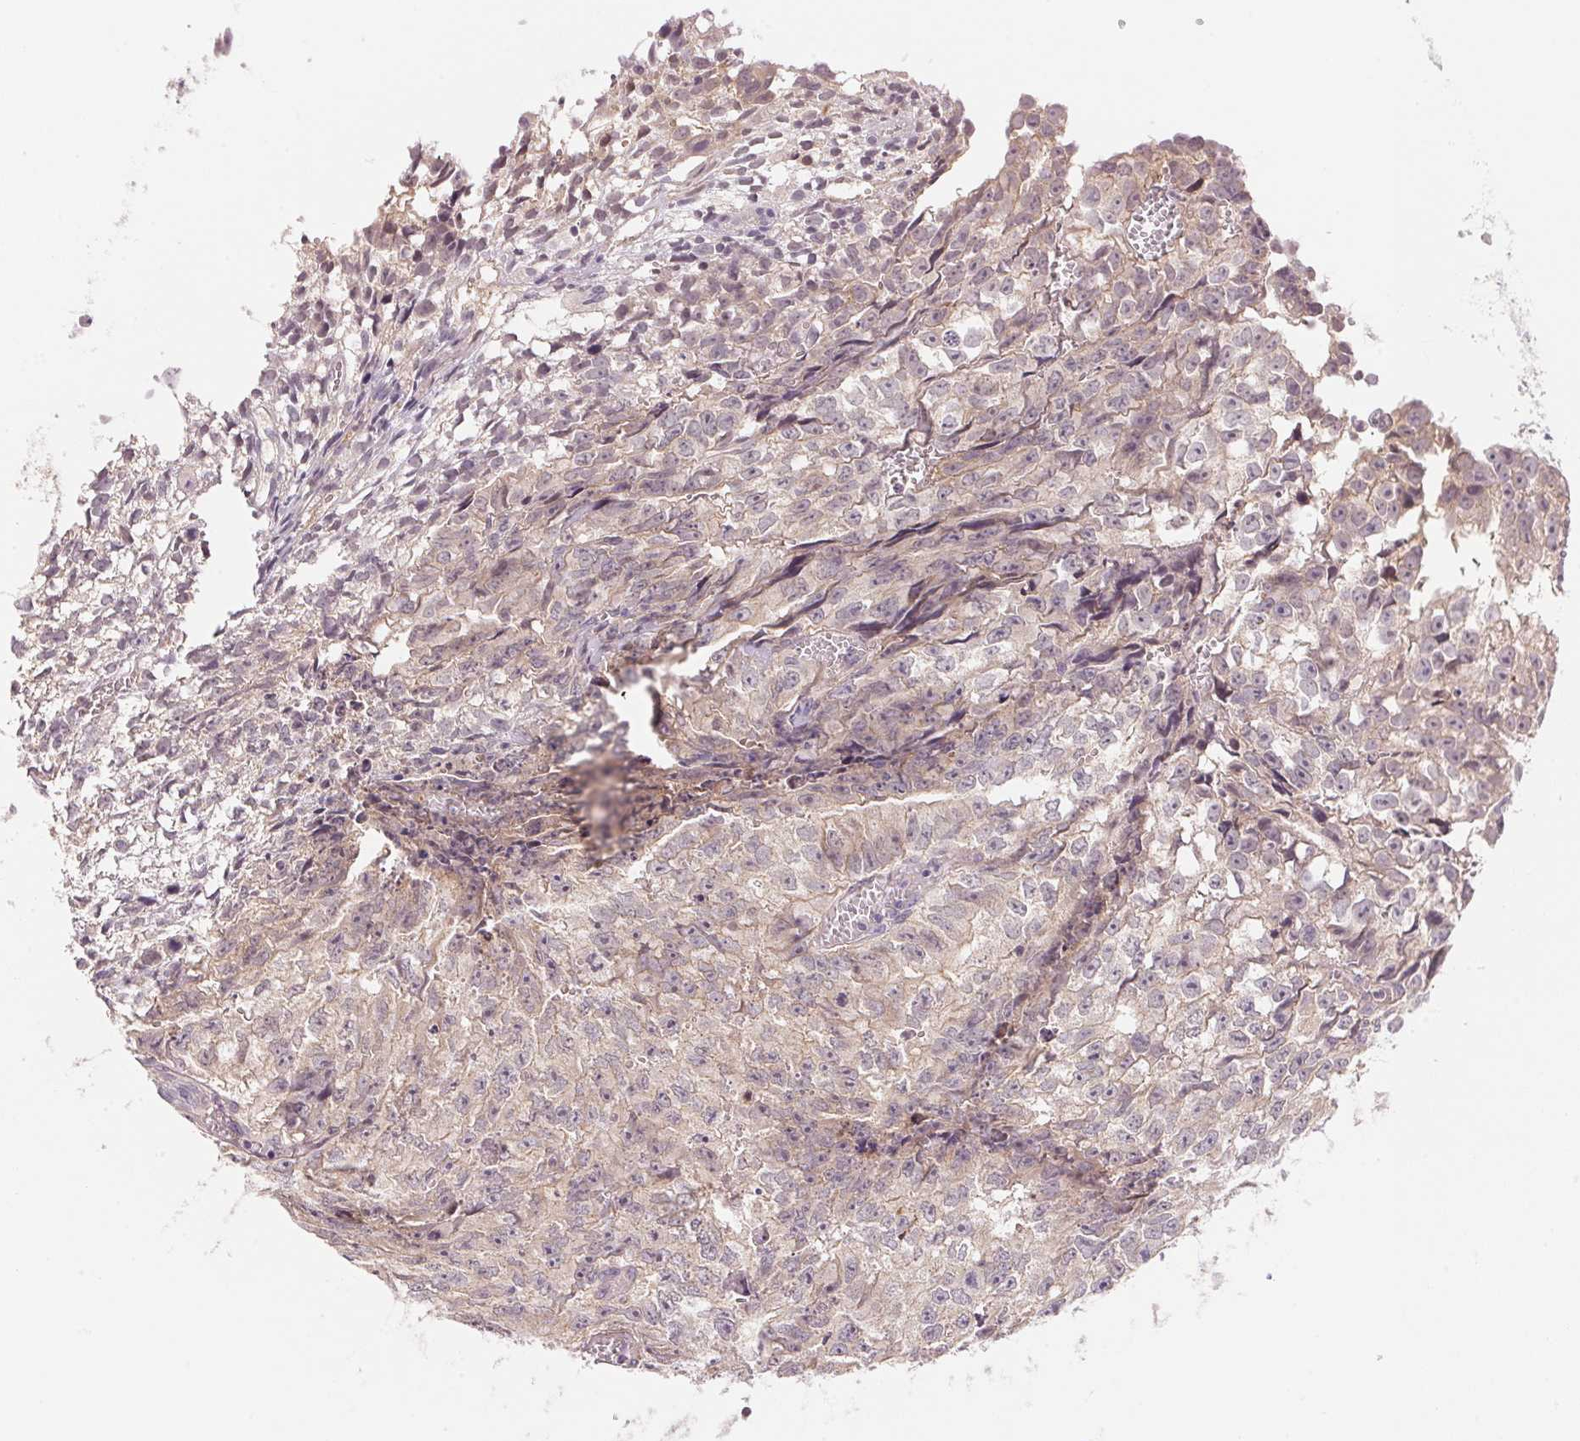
{"staining": {"intensity": "negative", "quantity": "none", "location": "none"}, "tissue": "testis cancer", "cell_type": "Tumor cells", "image_type": "cancer", "snomed": [{"axis": "morphology", "description": "Carcinoma, Embryonal, NOS"}, {"axis": "morphology", "description": "Teratoma, malignant, NOS"}, {"axis": "topography", "description": "Testis"}], "caption": "Tumor cells are negative for protein expression in human testis cancer.", "gene": "BNIP5", "patient": {"sex": "male", "age": 24}}